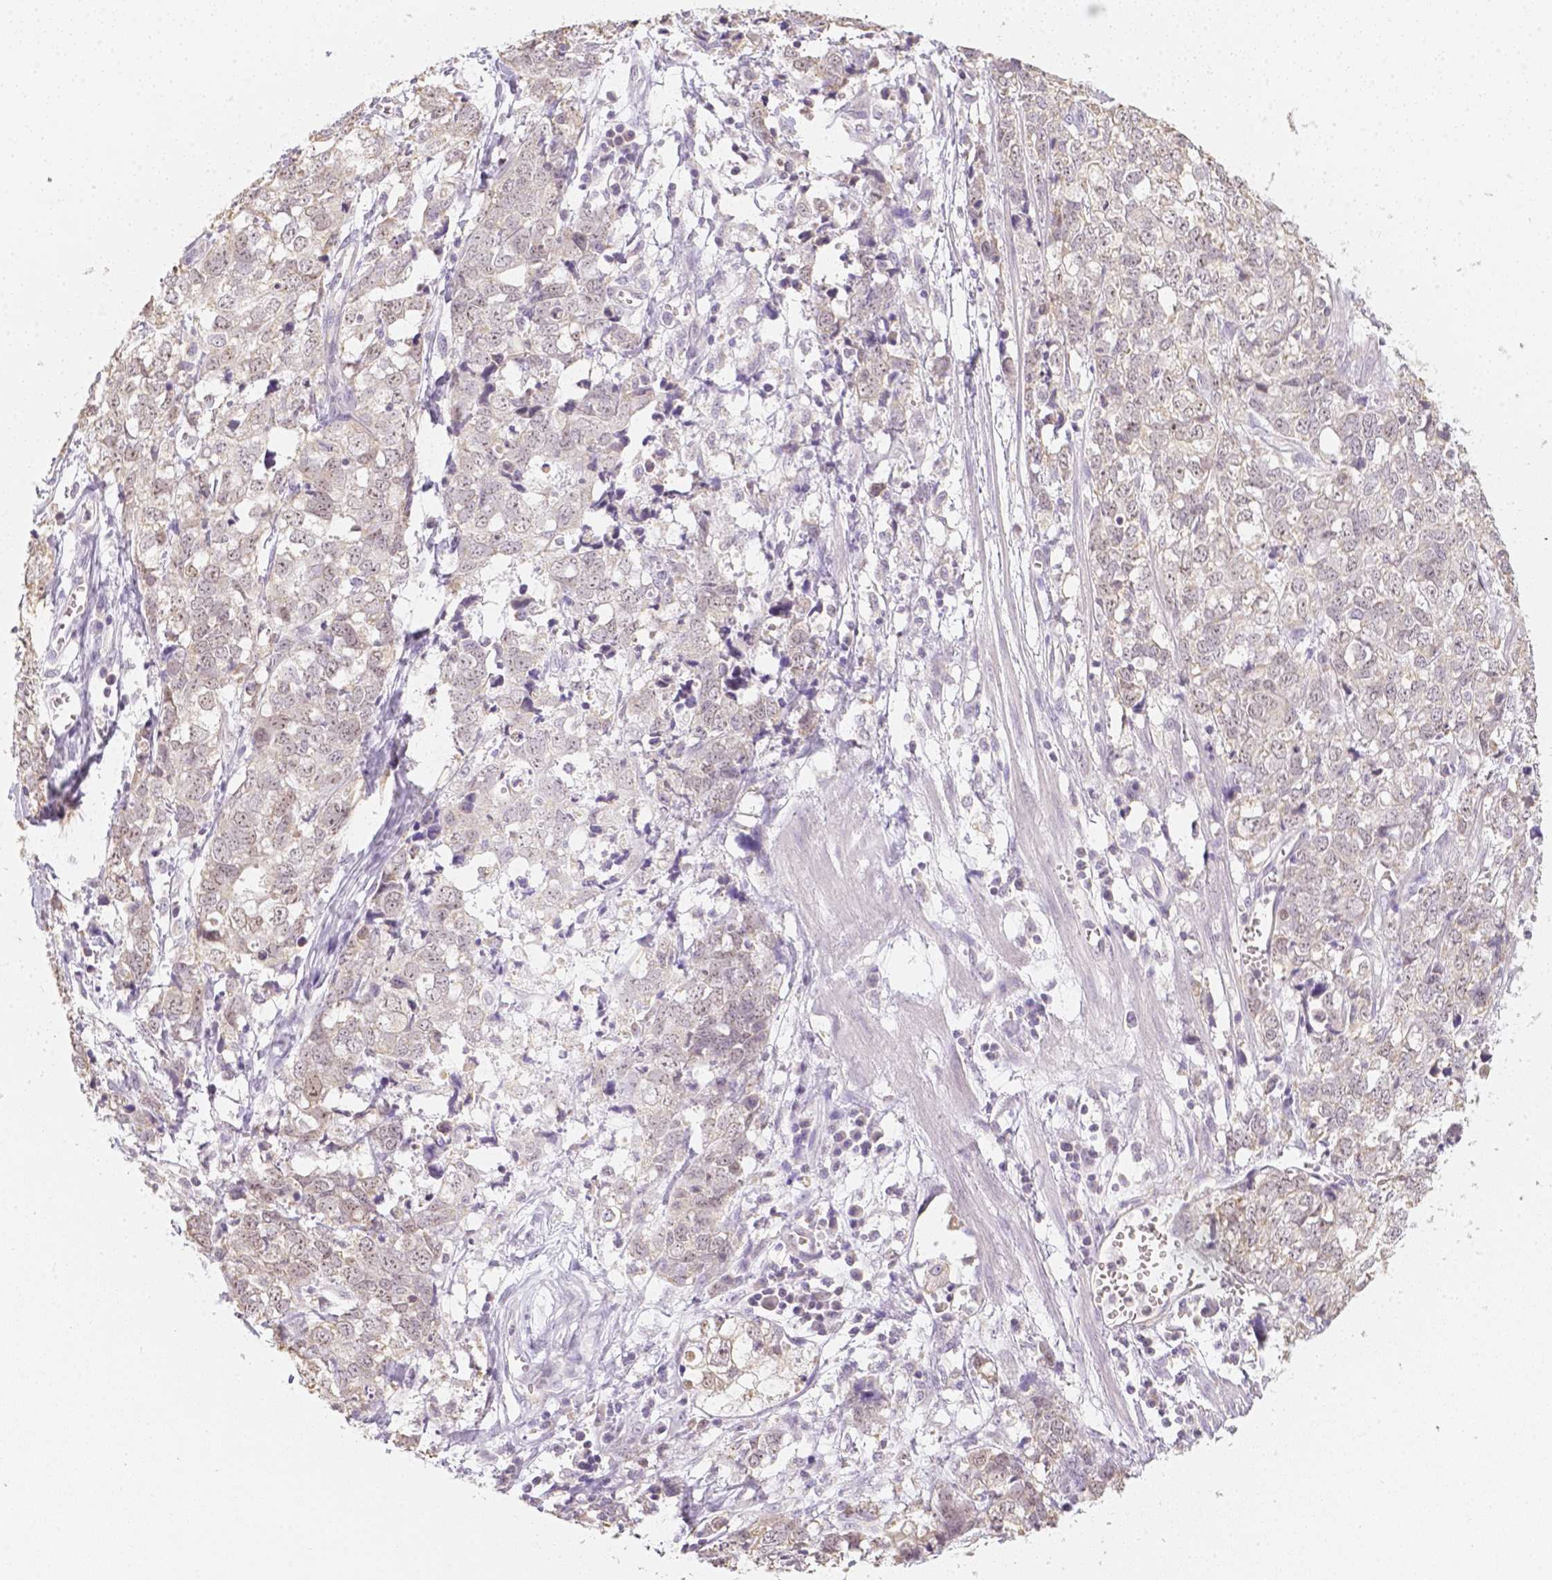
{"staining": {"intensity": "negative", "quantity": "none", "location": "none"}, "tissue": "stomach cancer", "cell_type": "Tumor cells", "image_type": "cancer", "snomed": [{"axis": "morphology", "description": "Adenocarcinoma, NOS"}, {"axis": "topography", "description": "Stomach, upper"}], "caption": "Immunohistochemical staining of stomach cancer (adenocarcinoma) demonstrates no significant expression in tumor cells.", "gene": "NVL", "patient": {"sex": "male", "age": 81}}